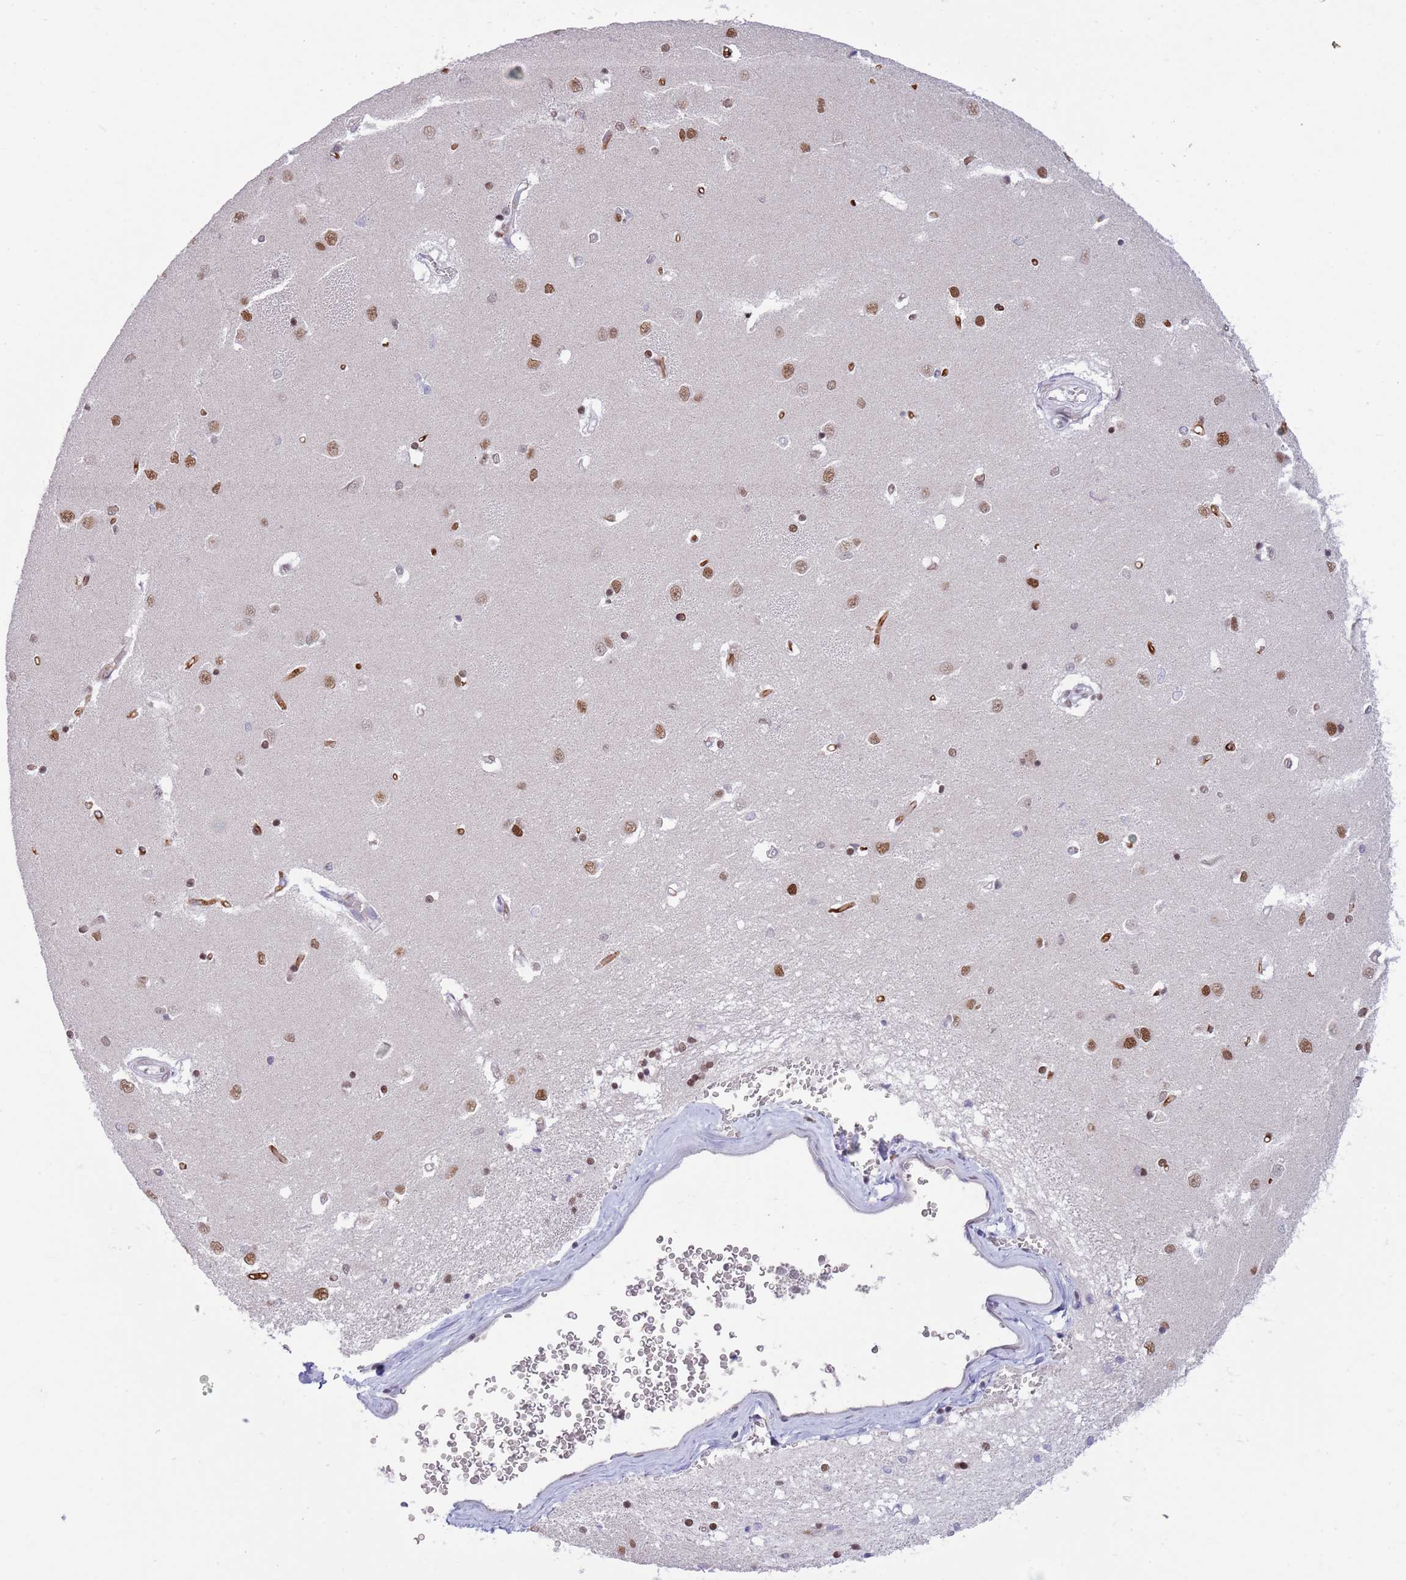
{"staining": {"intensity": "moderate", "quantity": "<25%", "location": "nuclear"}, "tissue": "caudate", "cell_type": "Glial cells", "image_type": "normal", "snomed": [{"axis": "morphology", "description": "Normal tissue, NOS"}, {"axis": "topography", "description": "Lateral ventricle wall"}], "caption": "The micrograph demonstrates immunohistochemical staining of unremarkable caudate. There is moderate nuclear positivity is appreciated in approximately <25% of glial cells. Using DAB (brown) and hematoxylin (blue) stains, captured at high magnification using brightfield microscopy.", "gene": "RFX1", "patient": {"sex": "male", "age": 37}}